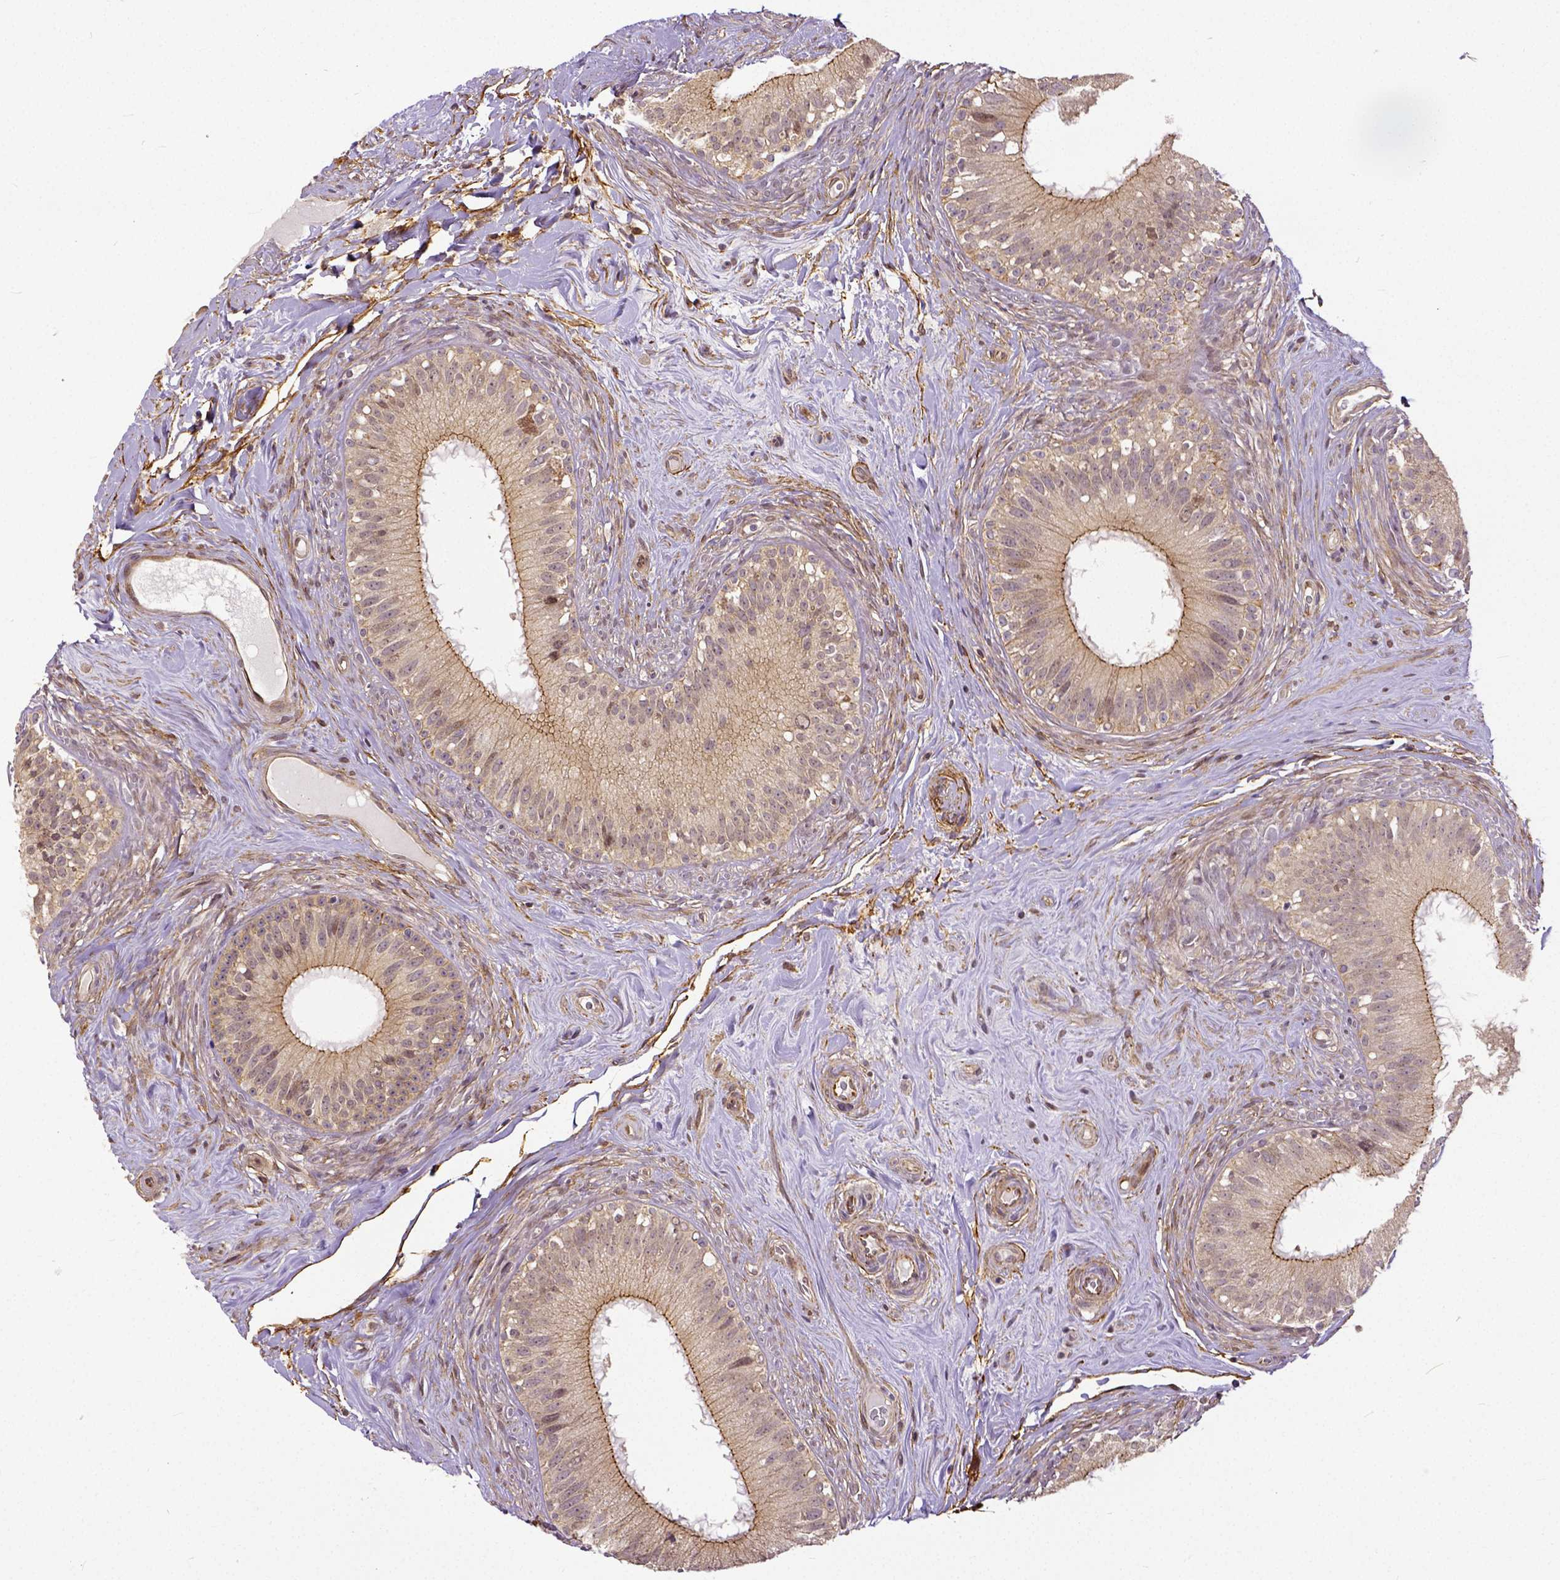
{"staining": {"intensity": "moderate", "quantity": "25%-75%", "location": "cytoplasmic/membranous"}, "tissue": "epididymis", "cell_type": "Glandular cells", "image_type": "normal", "snomed": [{"axis": "morphology", "description": "Normal tissue, NOS"}, {"axis": "topography", "description": "Epididymis"}], "caption": "Immunohistochemical staining of benign epididymis demonstrates medium levels of moderate cytoplasmic/membranous positivity in about 25%-75% of glandular cells.", "gene": "DICER1", "patient": {"sex": "male", "age": 59}}